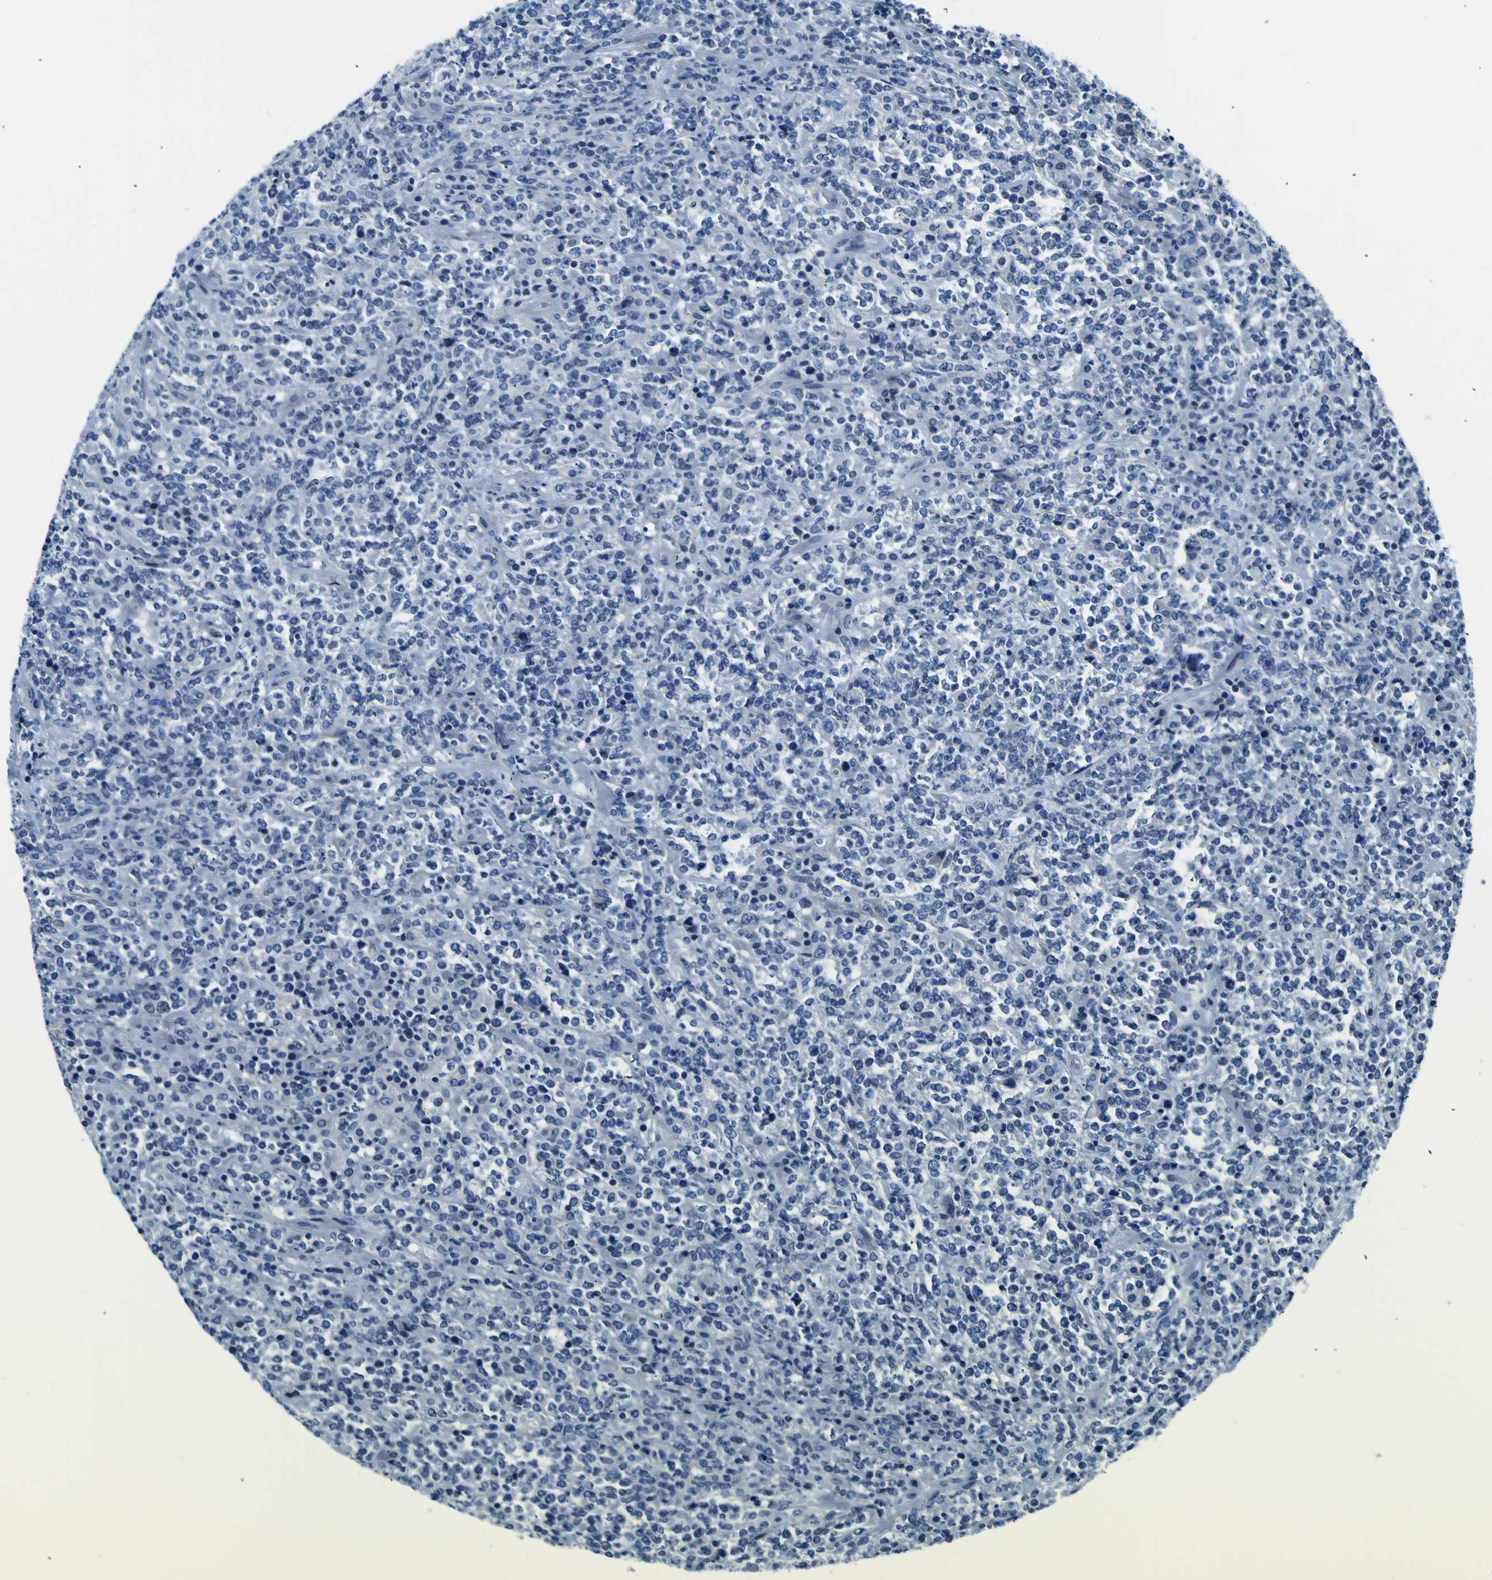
{"staining": {"intensity": "negative", "quantity": "none", "location": "none"}, "tissue": "lymphoma", "cell_type": "Tumor cells", "image_type": "cancer", "snomed": [{"axis": "morphology", "description": "Malignant lymphoma, non-Hodgkin's type, High grade"}, {"axis": "topography", "description": "Soft tissue"}], "caption": "Histopathology image shows no significant protein expression in tumor cells of lymphoma.", "gene": "ADGRA2", "patient": {"sex": "male", "age": 18}}